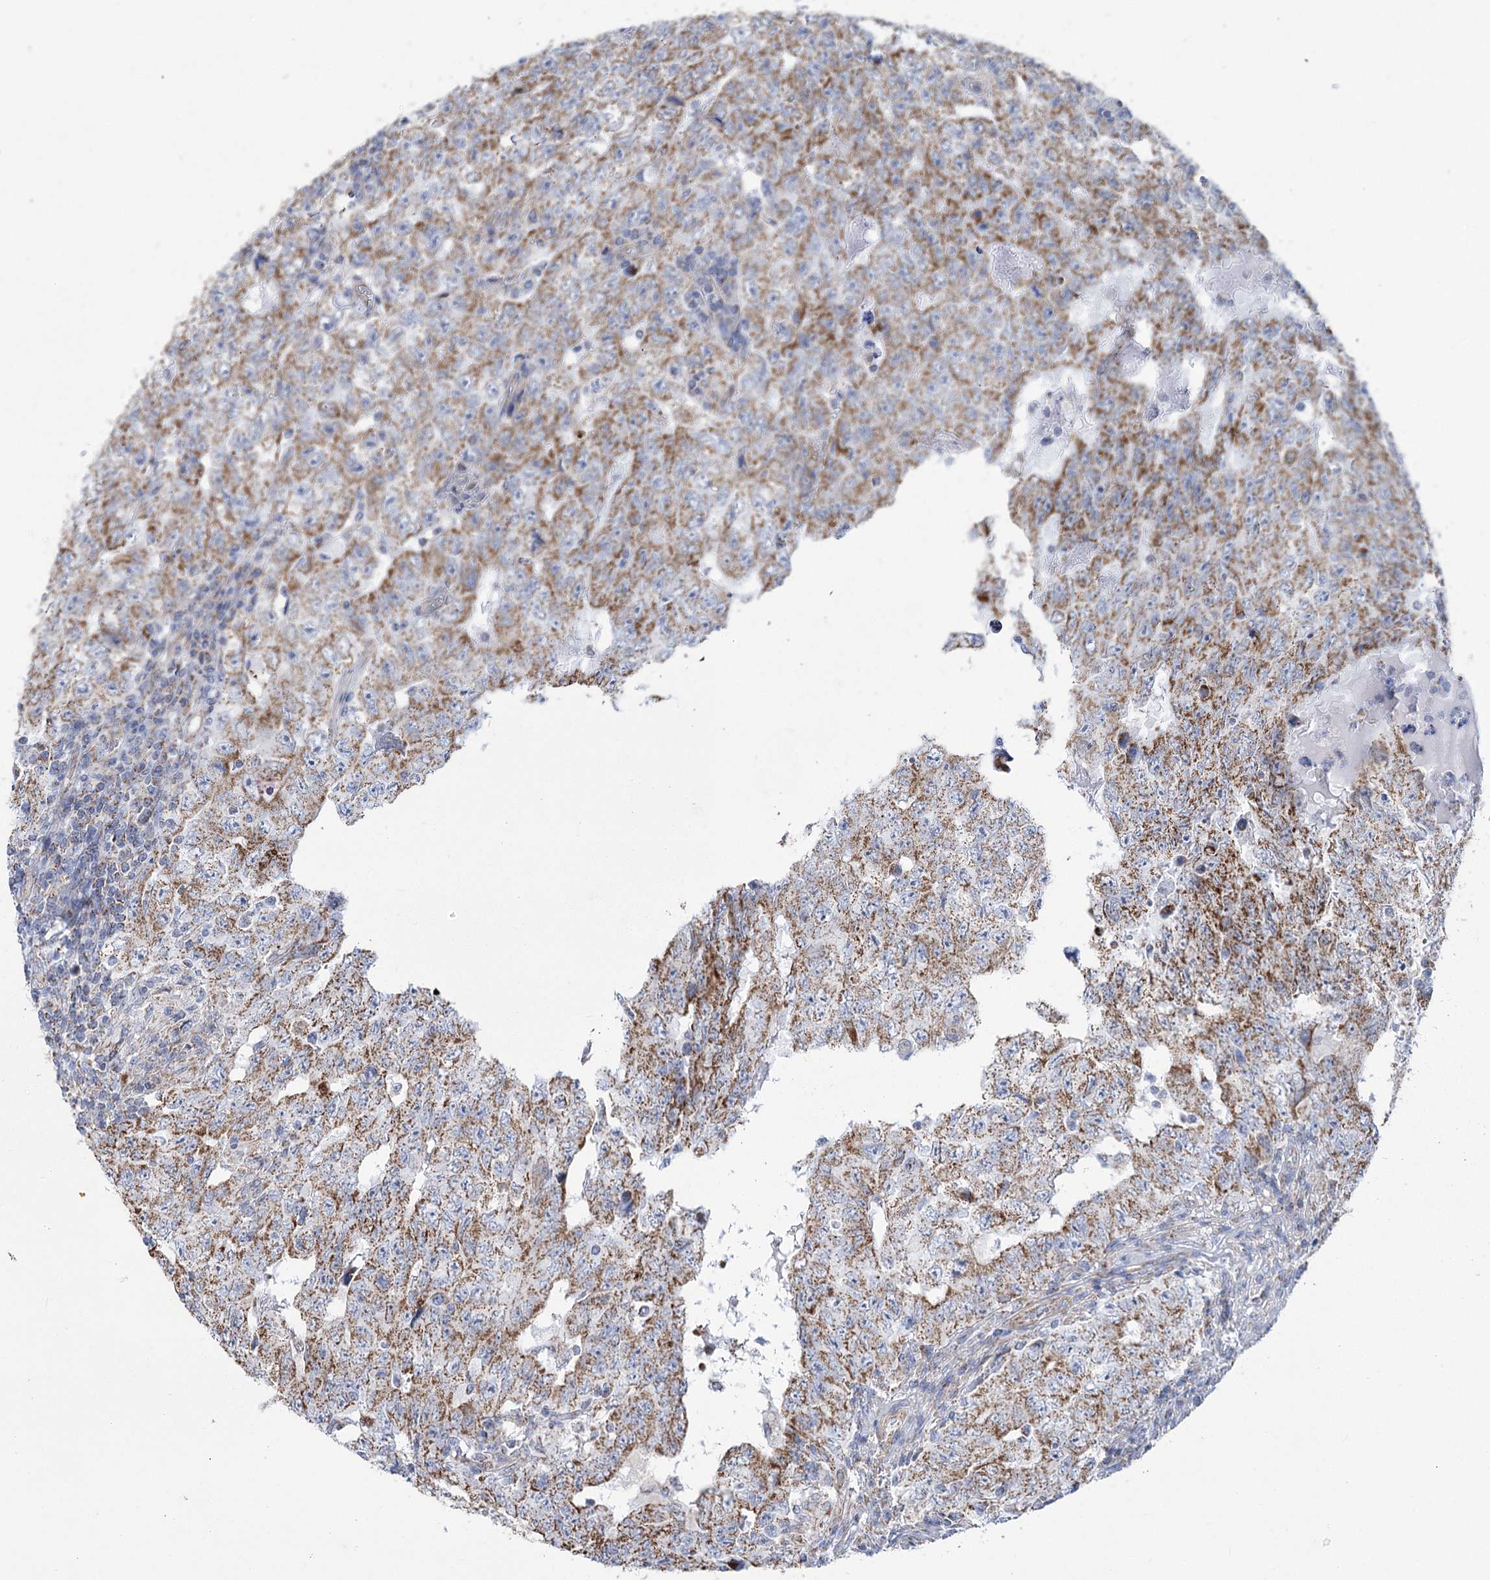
{"staining": {"intensity": "strong", "quantity": ">75%", "location": "cytoplasmic/membranous"}, "tissue": "testis cancer", "cell_type": "Tumor cells", "image_type": "cancer", "snomed": [{"axis": "morphology", "description": "Carcinoma, Embryonal, NOS"}, {"axis": "topography", "description": "Testis"}], "caption": "This image reveals testis cancer stained with immunohistochemistry to label a protein in brown. The cytoplasmic/membranous of tumor cells show strong positivity for the protein. Nuclei are counter-stained blue.", "gene": "PDHB", "patient": {"sex": "male", "age": 26}}